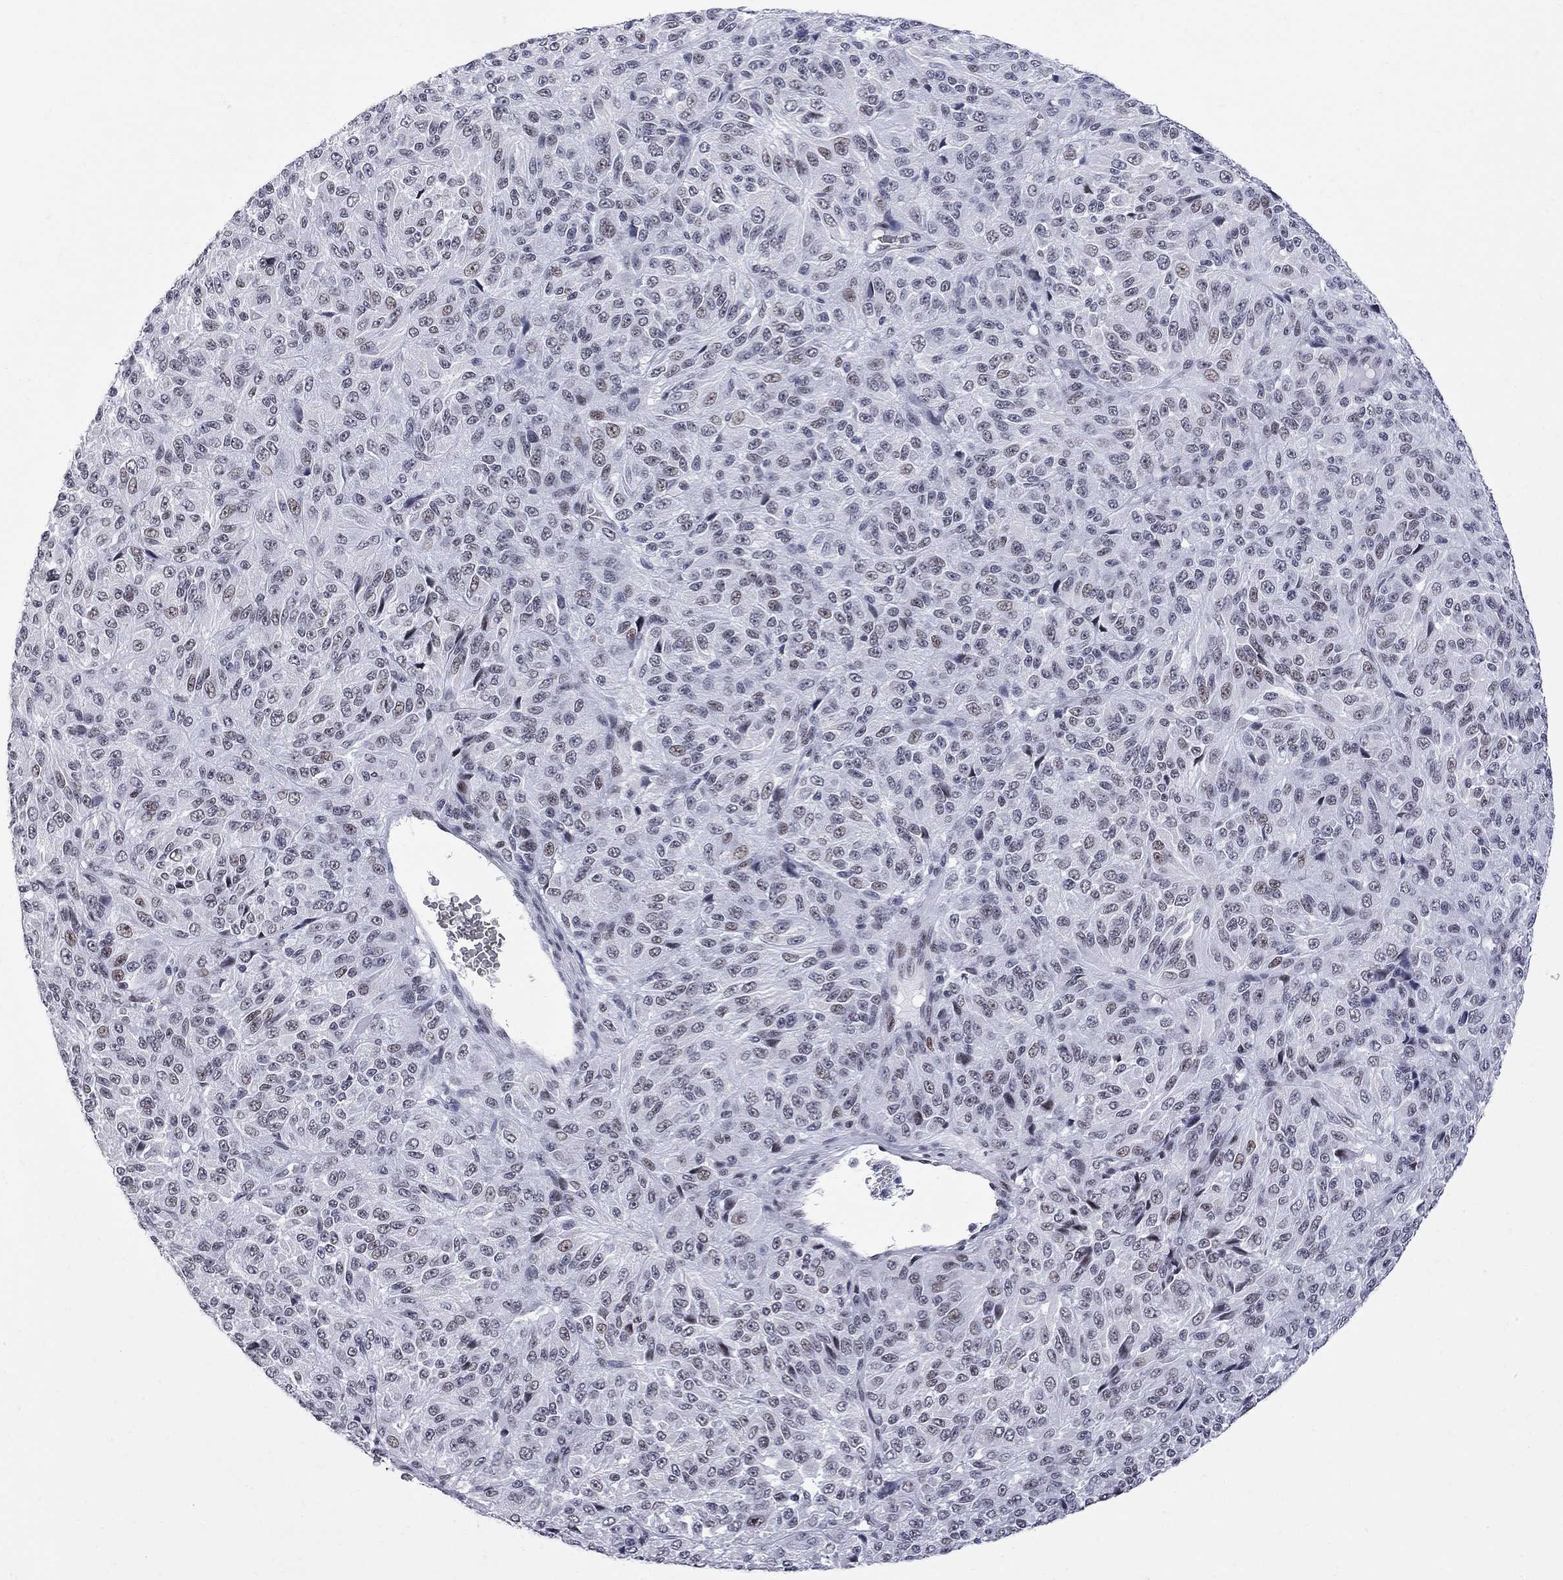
{"staining": {"intensity": "weak", "quantity": "<25%", "location": "nuclear"}, "tissue": "melanoma", "cell_type": "Tumor cells", "image_type": "cancer", "snomed": [{"axis": "morphology", "description": "Malignant melanoma, Metastatic site"}, {"axis": "topography", "description": "Brain"}], "caption": "IHC of melanoma demonstrates no expression in tumor cells.", "gene": "ZBTB47", "patient": {"sex": "female", "age": 56}}